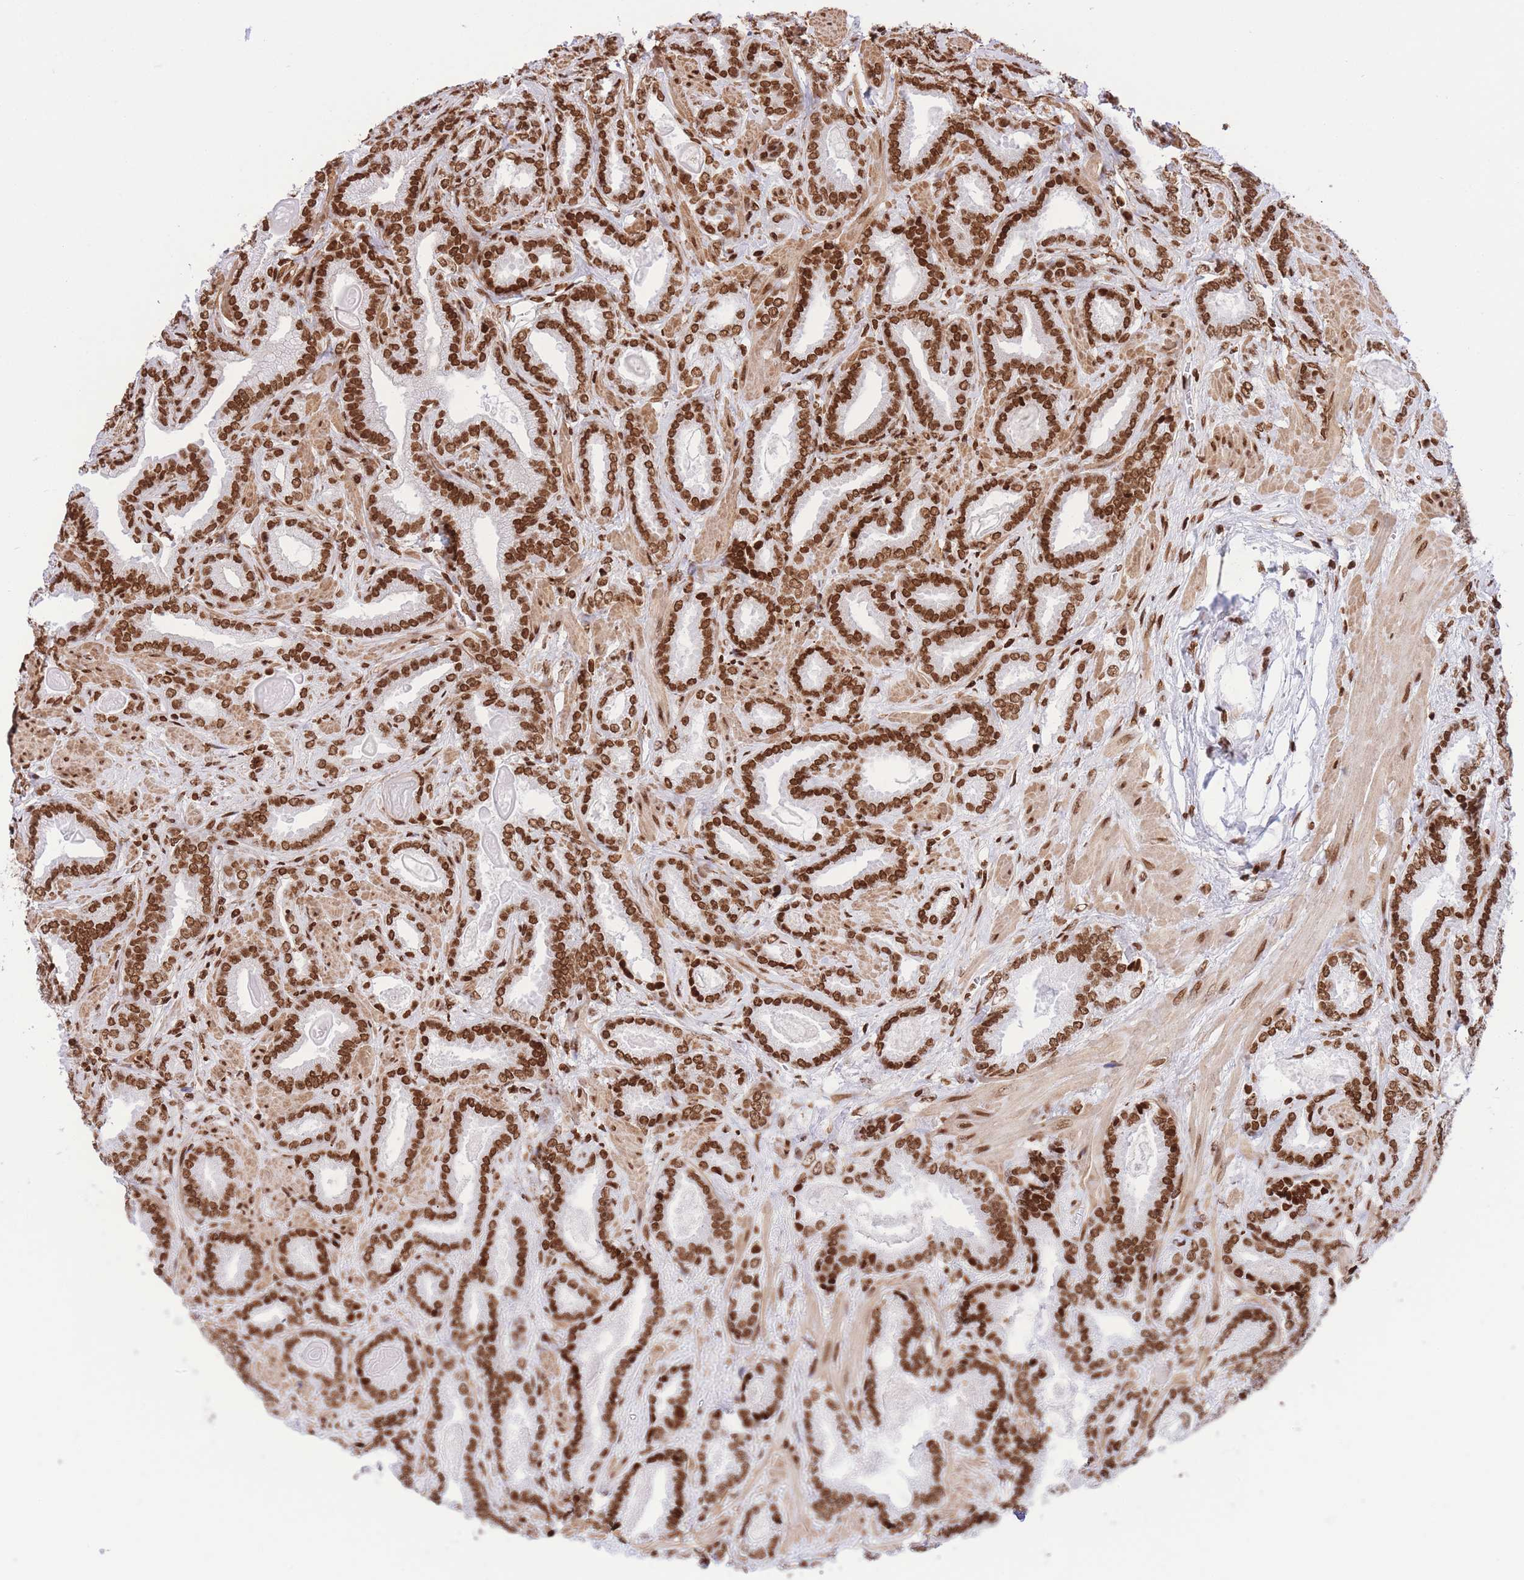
{"staining": {"intensity": "strong", "quantity": ">75%", "location": "nuclear"}, "tissue": "prostate cancer", "cell_type": "Tumor cells", "image_type": "cancer", "snomed": [{"axis": "morphology", "description": "Adenocarcinoma, Low grade"}, {"axis": "topography", "description": "Prostate"}], "caption": "There is high levels of strong nuclear staining in tumor cells of prostate cancer, as demonstrated by immunohistochemical staining (brown color).", "gene": "H2BC11", "patient": {"sex": "male", "age": 62}}